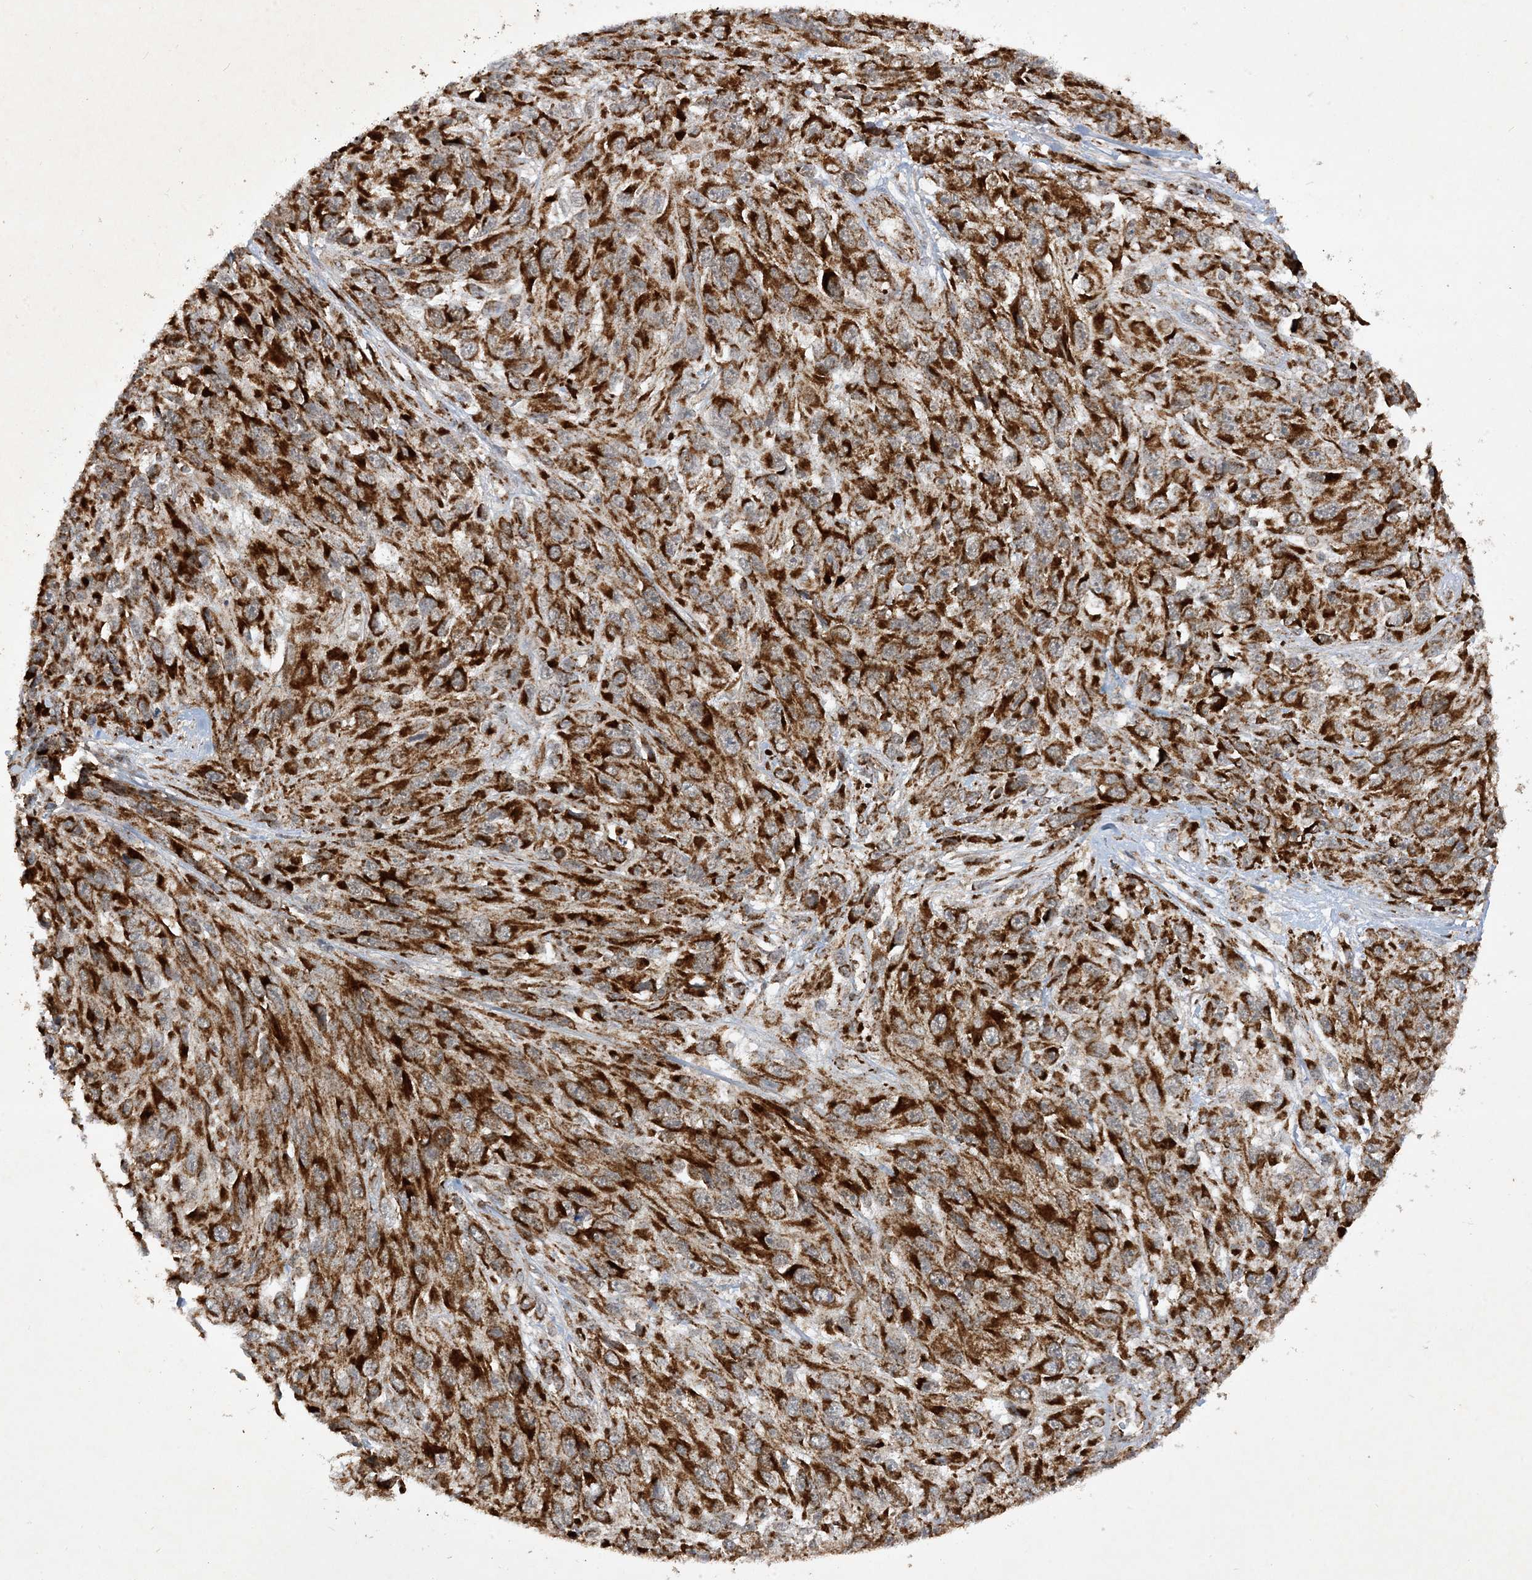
{"staining": {"intensity": "strong", "quantity": ">75%", "location": "cytoplasmic/membranous"}, "tissue": "melanoma", "cell_type": "Tumor cells", "image_type": "cancer", "snomed": [{"axis": "morphology", "description": "Malignant melanoma, NOS"}, {"axis": "topography", "description": "Skin"}], "caption": "DAB immunohistochemical staining of human malignant melanoma exhibits strong cytoplasmic/membranous protein positivity in approximately >75% of tumor cells.", "gene": "NDUFAF3", "patient": {"sex": "female", "age": 96}}